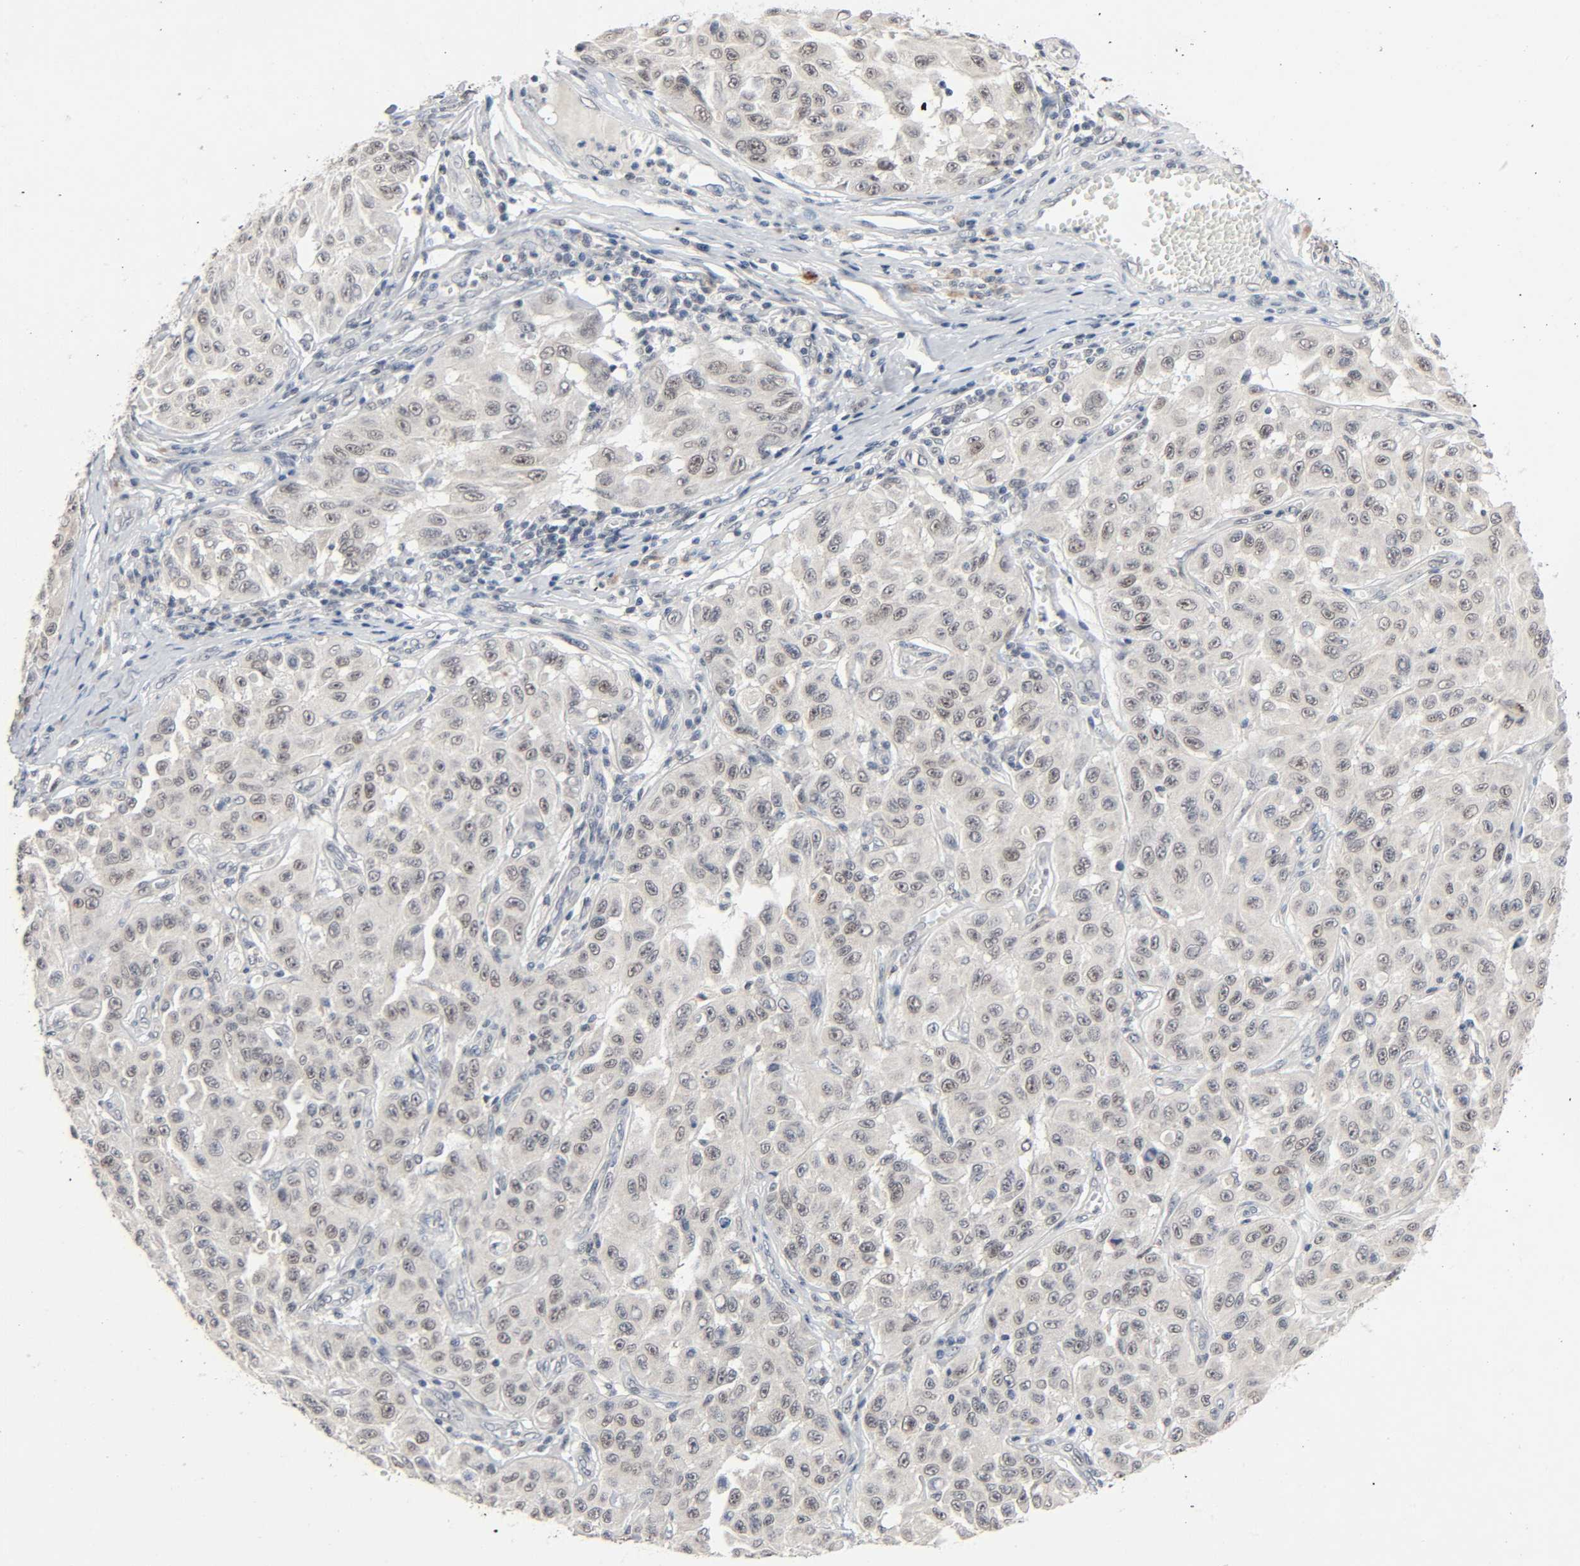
{"staining": {"intensity": "negative", "quantity": "none", "location": "none"}, "tissue": "melanoma", "cell_type": "Tumor cells", "image_type": "cancer", "snomed": [{"axis": "morphology", "description": "Malignant melanoma, NOS"}, {"axis": "topography", "description": "Skin"}], "caption": "Tumor cells are negative for brown protein staining in malignant melanoma.", "gene": "MAPKAPK5", "patient": {"sex": "male", "age": 30}}